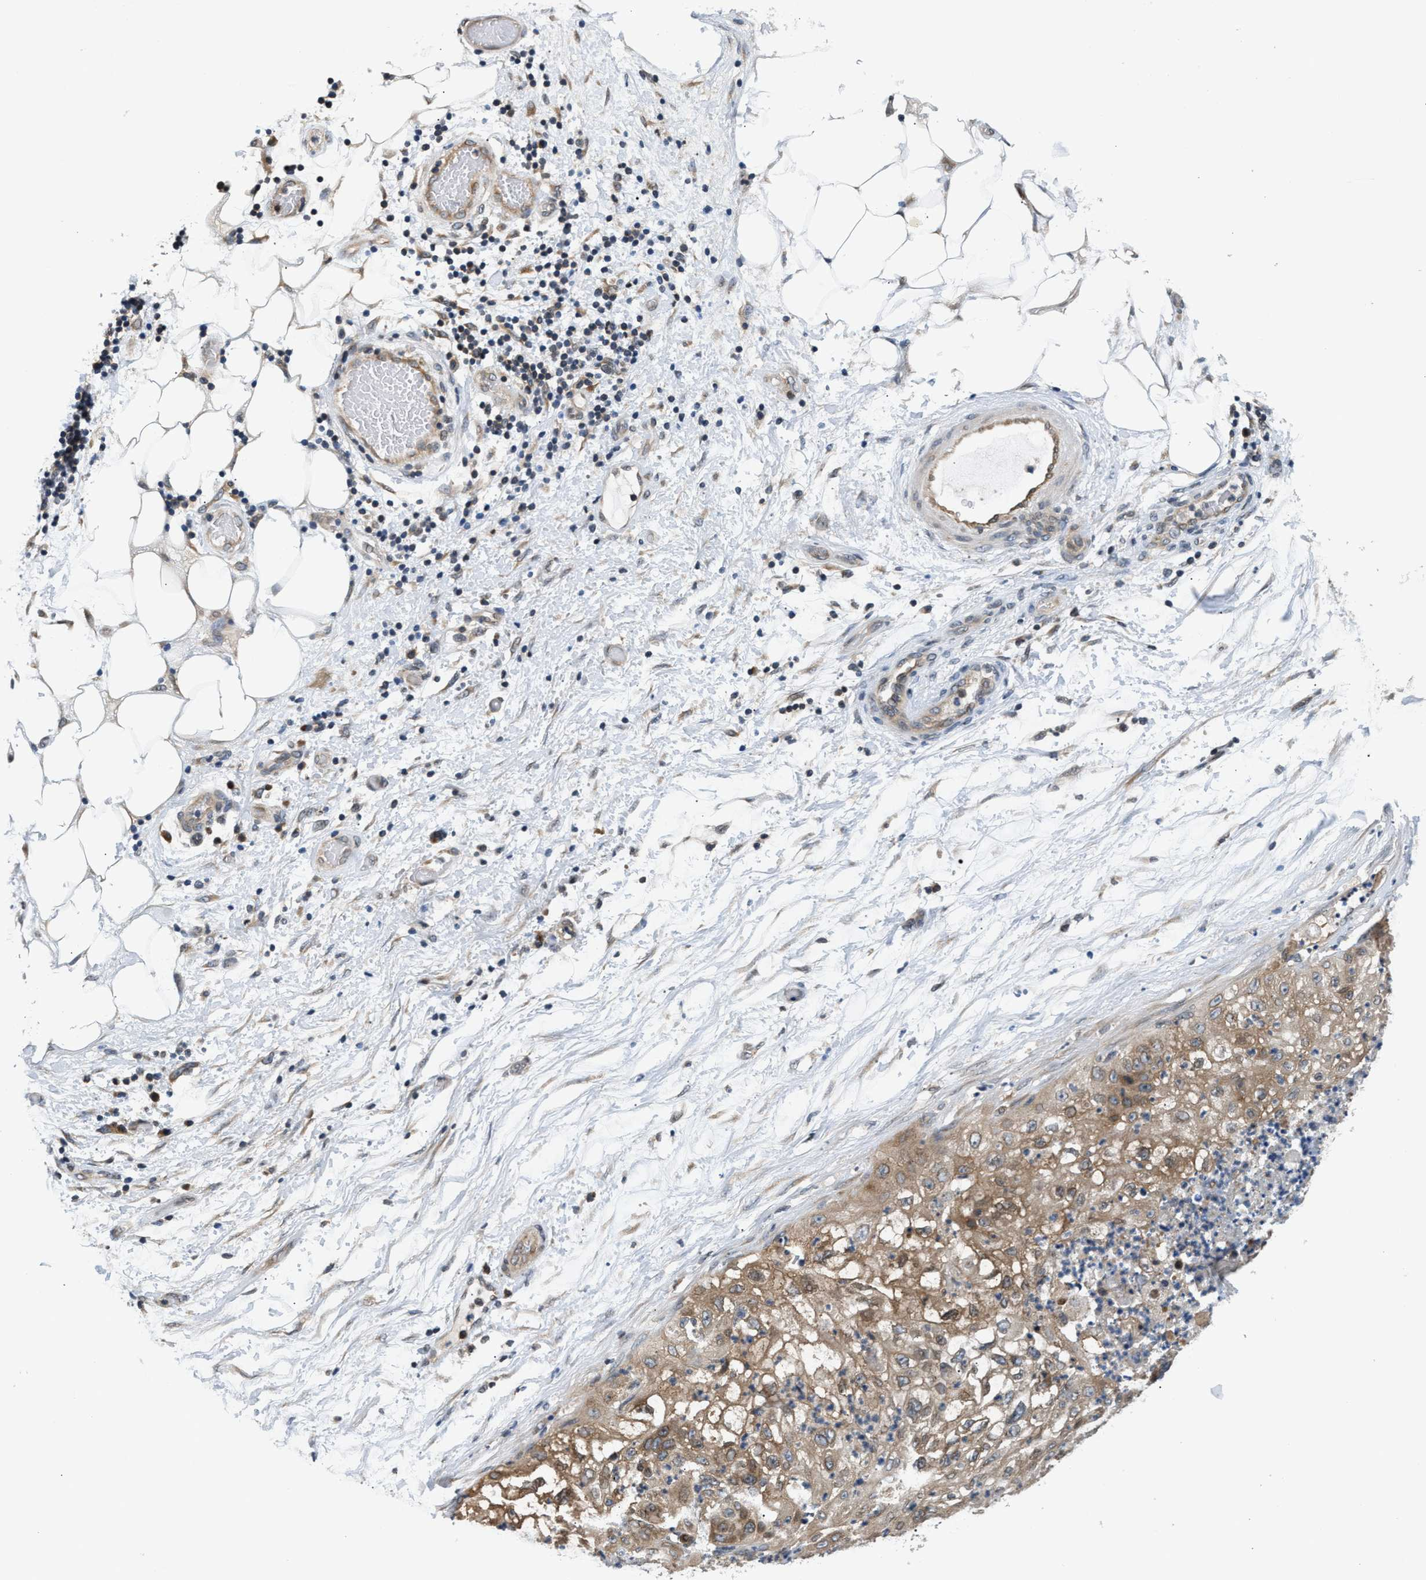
{"staining": {"intensity": "moderate", "quantity": ">75%", "location": "cytoplasmic/membranous"}, "tissue": "lung cancer", "cell_type": "Tumor cells", "image_type": "cancer", "snomed": [{"axis": "morphology", "description": "Inflammation, NOS"}, {"axis": "morphology", "description": "Squamous cell carcinoma, NOS"}, {"axis": "topography", "description": "Lymph node"}, {"axis": "topography", "description": "Soft tissue"}, {"axis": "topography", "description": "Lung"}], "caption": "IHC of human lung cancer exhibits medium levels of moderate cytoplasmic/membranous expression in approximately >75% of tumor cells.", "gene": "RAB29", "patient": {"sex": "male", "age": 66}}